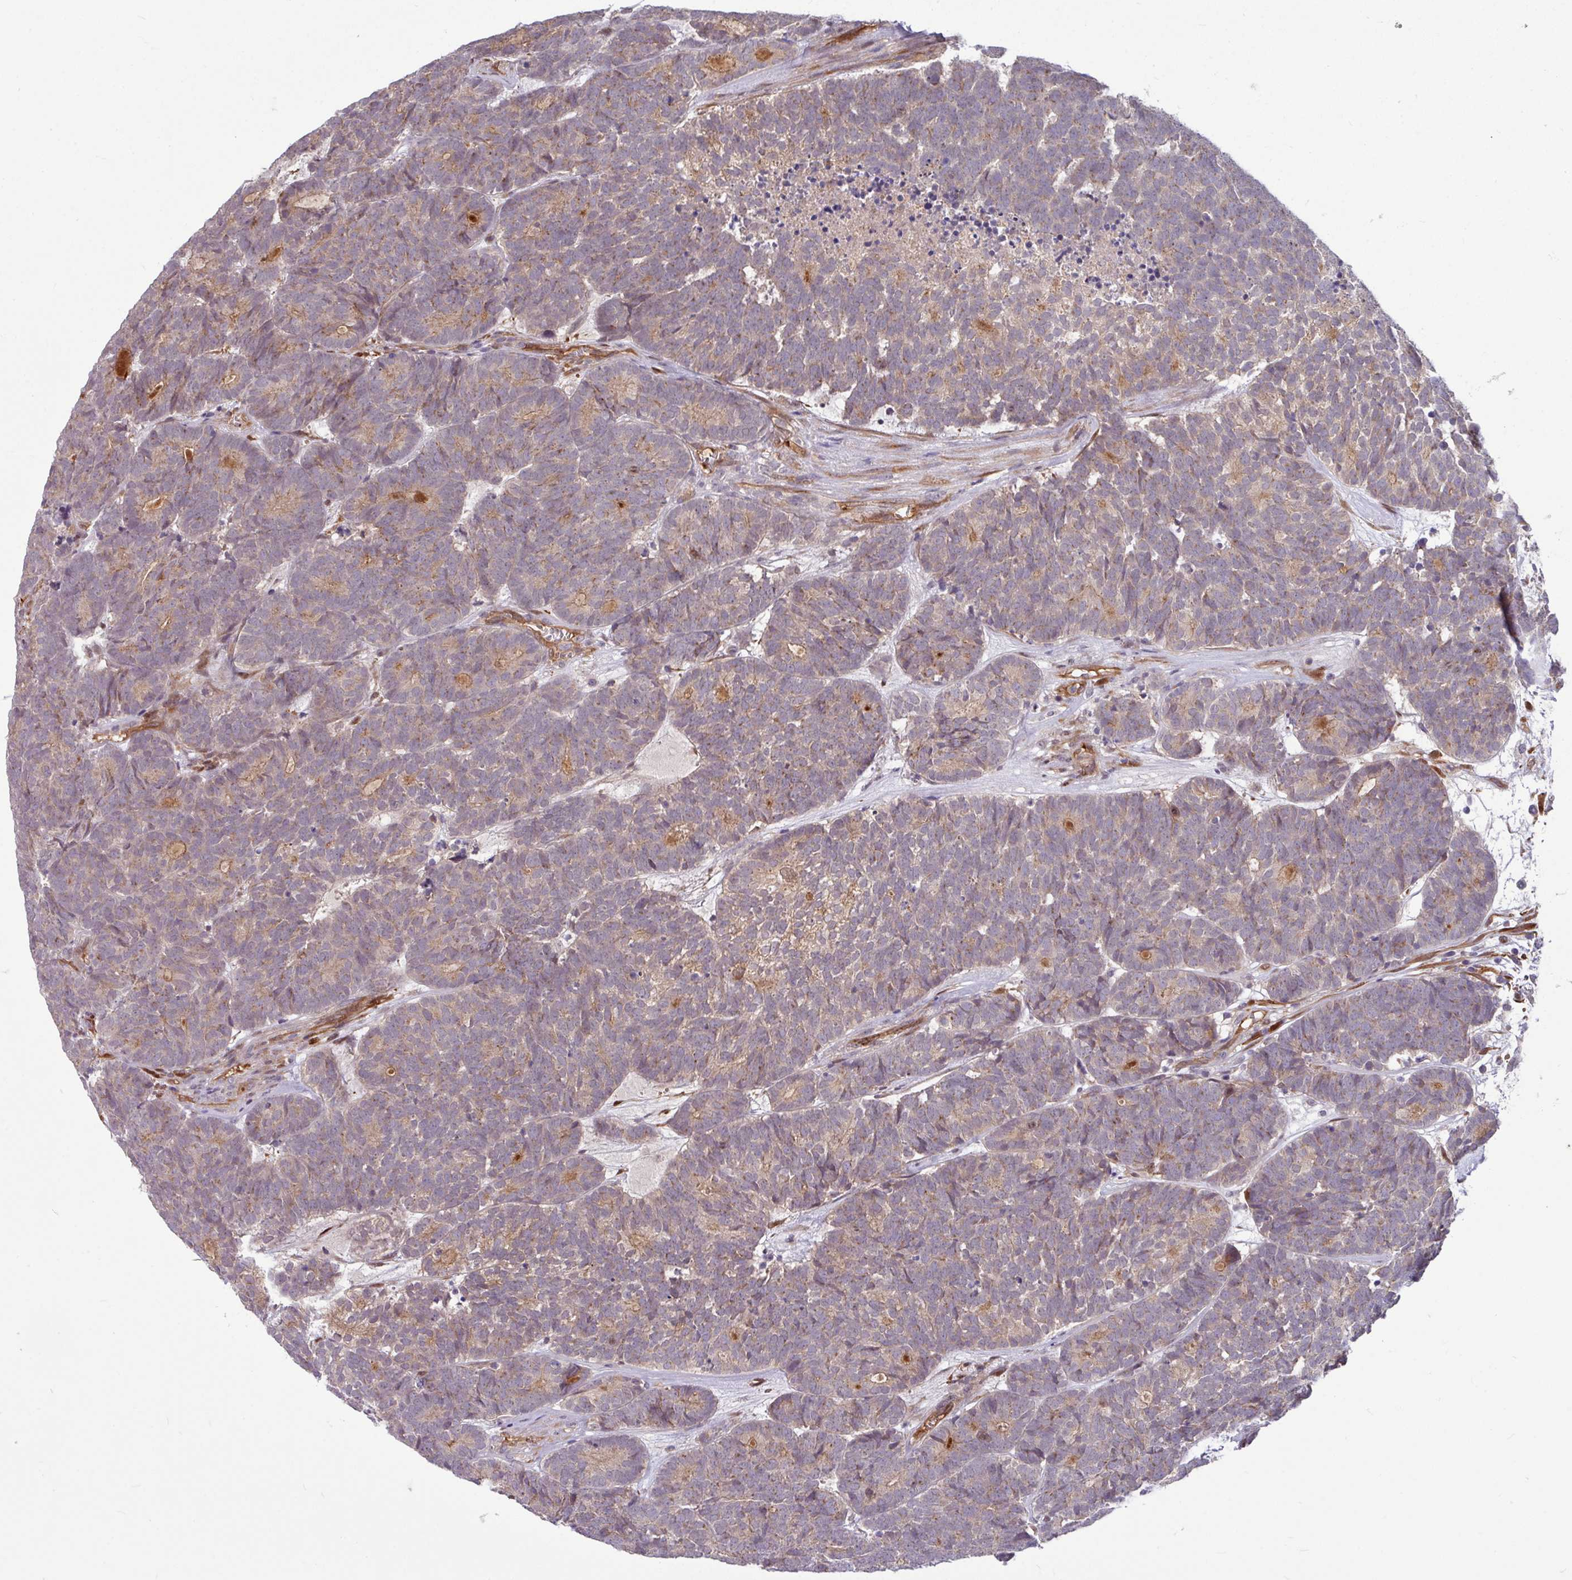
{"staining": {"intensity": "weak", "quantity": "25%-75%", "location": "cytoplasmic/membranous"}, "tissue": "head and neck cancer", "cell_type": "Tumor cells", "image_type": "cancer", "snomed": [{"axis": "morphology", "description": "Adenocarcinoma, NOS"}, {"axis": "topography", "description": "Head-Neck"}], "caption": "Protein expression analysis of adenocarcinoma (head and neck) demonstrates weak cytoplasmic/membranous staining in approximately 25%-75% of tumor cells.", "gene": "B4GALNT4", "patient": {"sex": "female", "age": 81}}